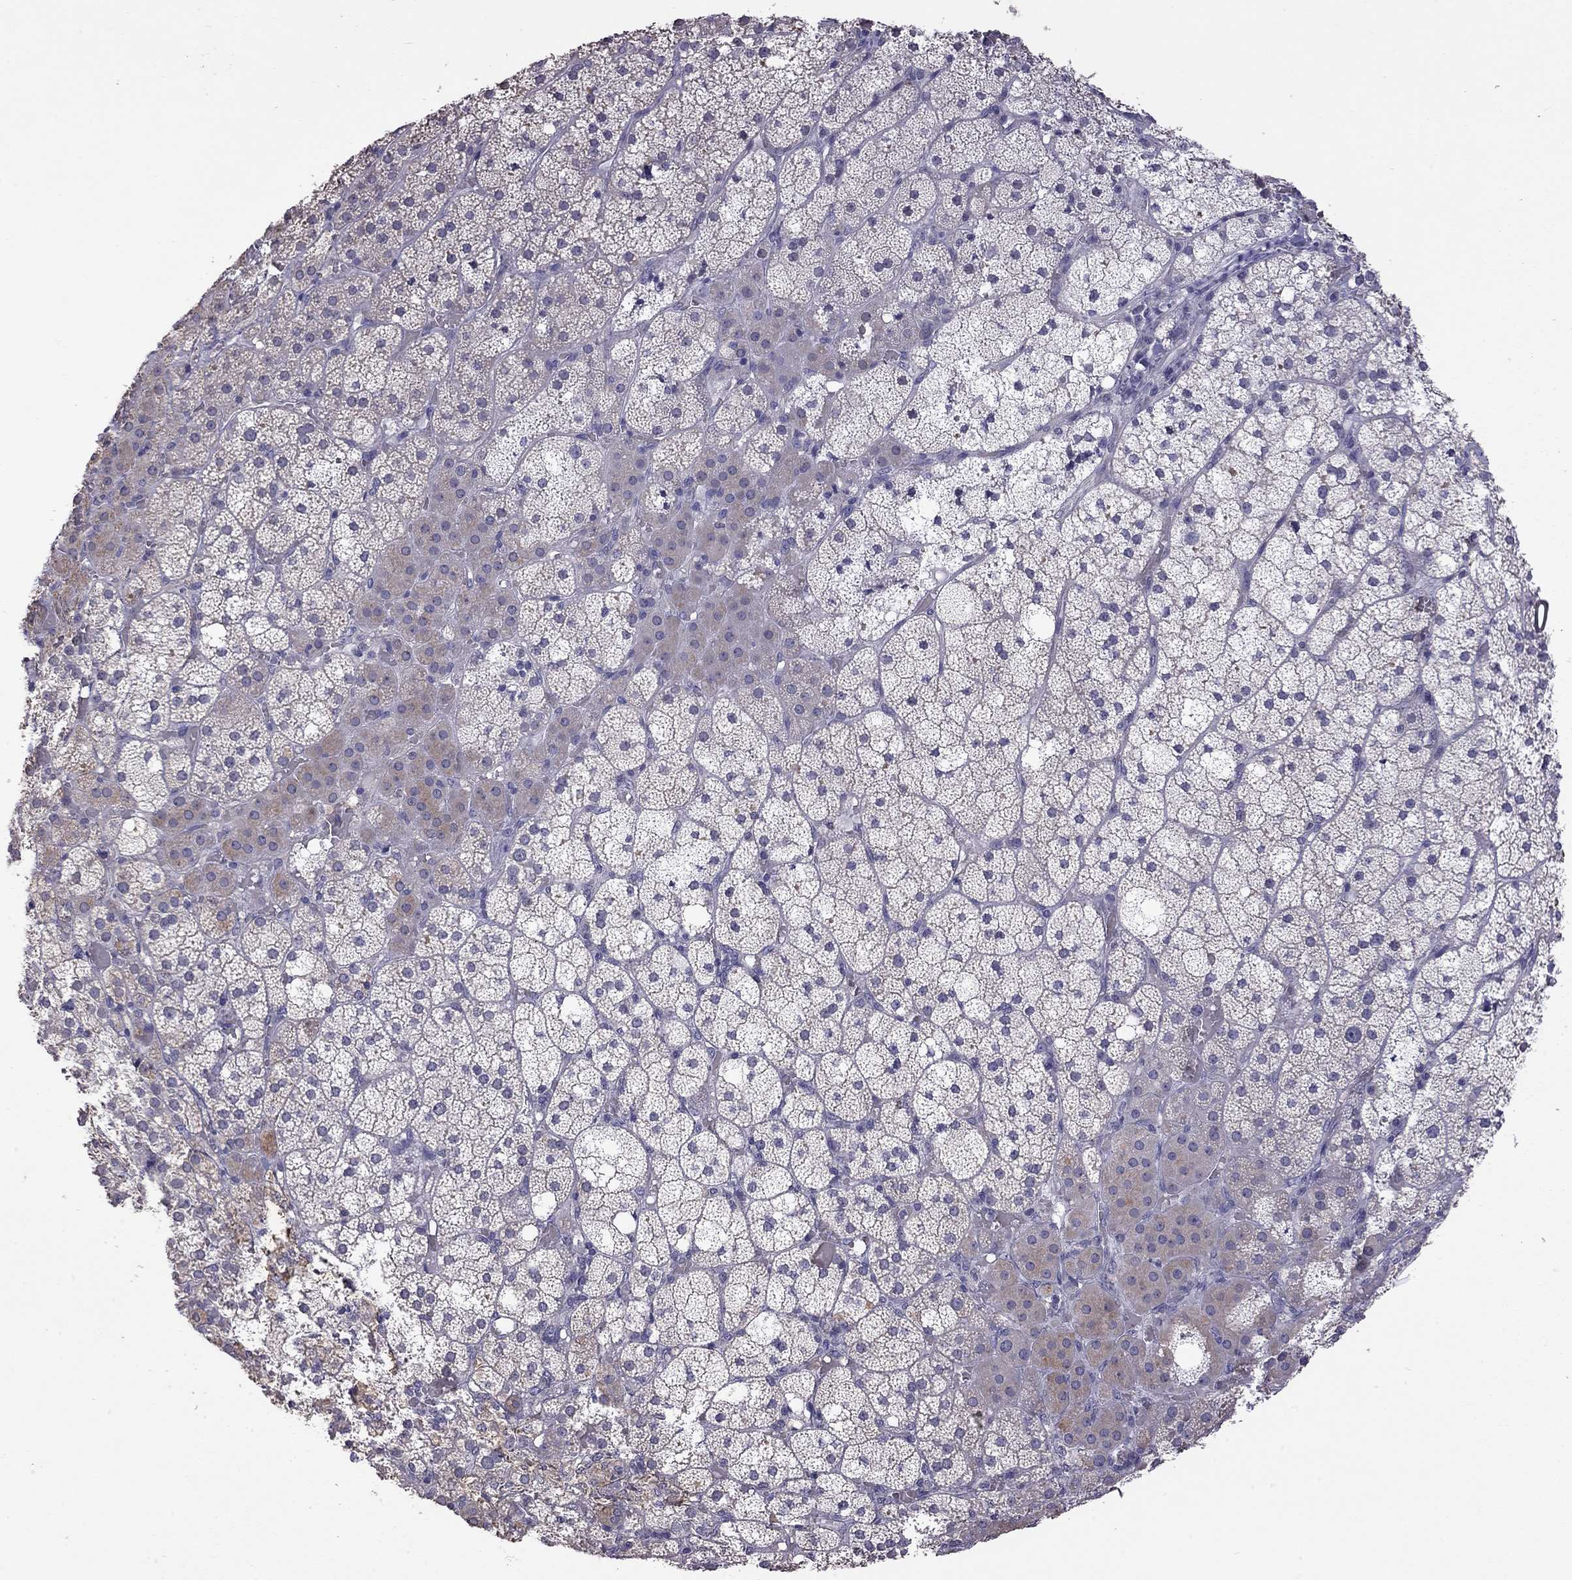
{"staining": {"intensity": "negative", "quantity": "none", "location": "none"}, "tissue": "adrenal gland", "cell_type": "Glandular cells", "image_type": "normal", "snomed": [{"axis": "morphology", "description": "Normal tissue, NOS"}, {"axis": "topography", "description": "Adrenal gland"}], "caption": "An immunohistochemistry (IHC) histopathology image of benign adrenal gland is shown. There is no staining in glandular cells of adrenal gland.", "gene": "FEZ1", "patient": {"sex": "male", "age": 53}}